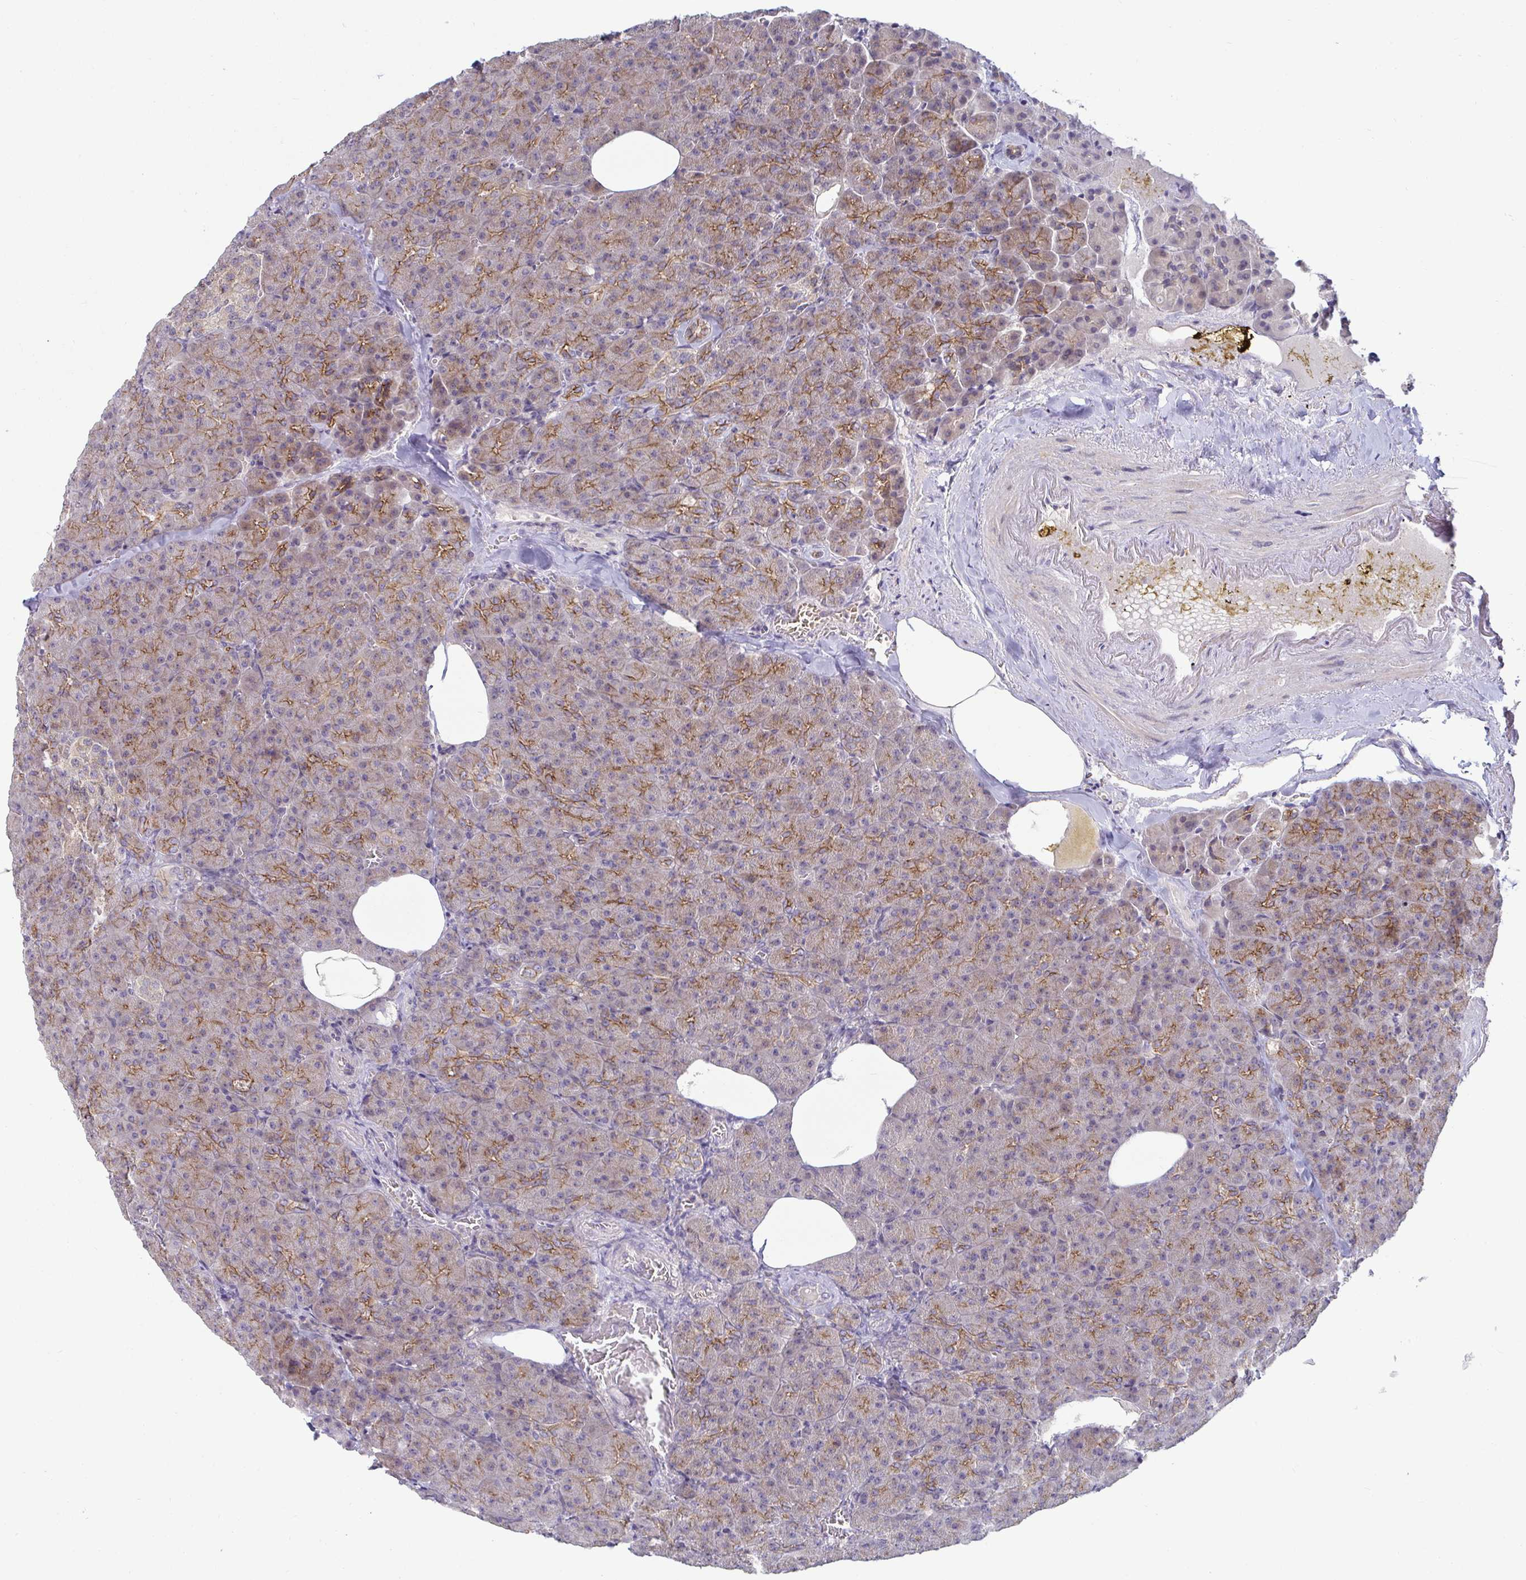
{"staining": {"intensity": "moderate", "quantity": "25%-75%", "location": "cytoplasmic/membranous"}, "tissue": "pancreas", "cell_type": "Exocrine glandular cells", "image_type": "normal", "snomed": [{"axis": "morphology", "description": "Normal tissue, NOS"}, {"axis": "topography", "description": "Pancreas"}], "caption": "High-magnification brightfield microscopy of normal pancreas stained with DAB (brown) and counterstained with hematoxylin (blue). exocrine glandular cells exhibit moderate cytoplasmic/membranous expression is identified in about25%-75% of cells. (brown staining indicates protein expression, while blue staining denotes nuclei).", "gene": "GSTM1", "patient": {"sex": "female", "age": 74}}